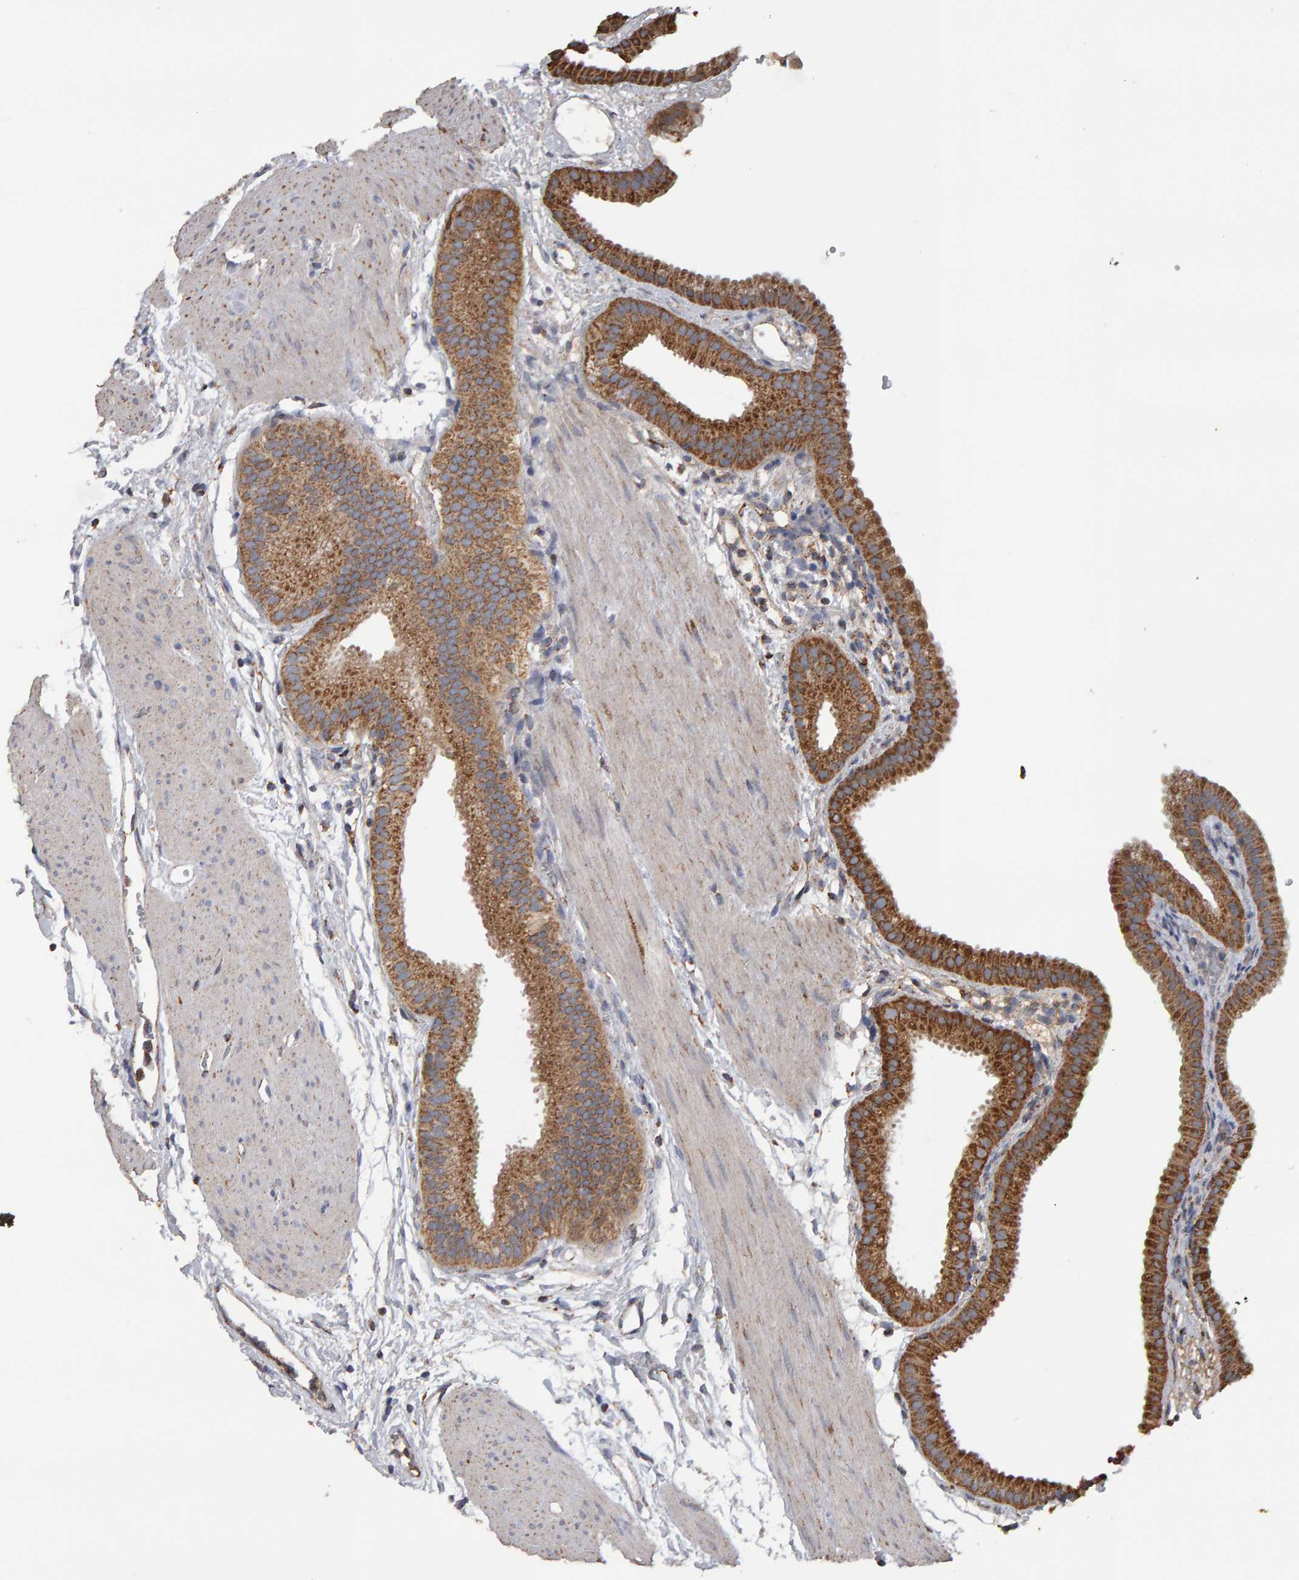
{"staining": {"intensity": "moderate", "quantity": ">75%", "location": "cytoplasmic/membranous"}, "tissue": "gallbladder", "cell_type": "Glandular cells", "image_type": "normal", "snomed": [{"axis": "morphology", "description": "Normal tissue, NOS"}, {"axis": "topography", "description": "Gallbladder"}], "caption": "Protein staining by immunohistochemistry displays moderate cytoplasmic/membranous expression in approximately >75% of glandular cells in benign gallbladder.", "gene": "TOM1L1", "patient": {"sex": "female", "age": 64}}